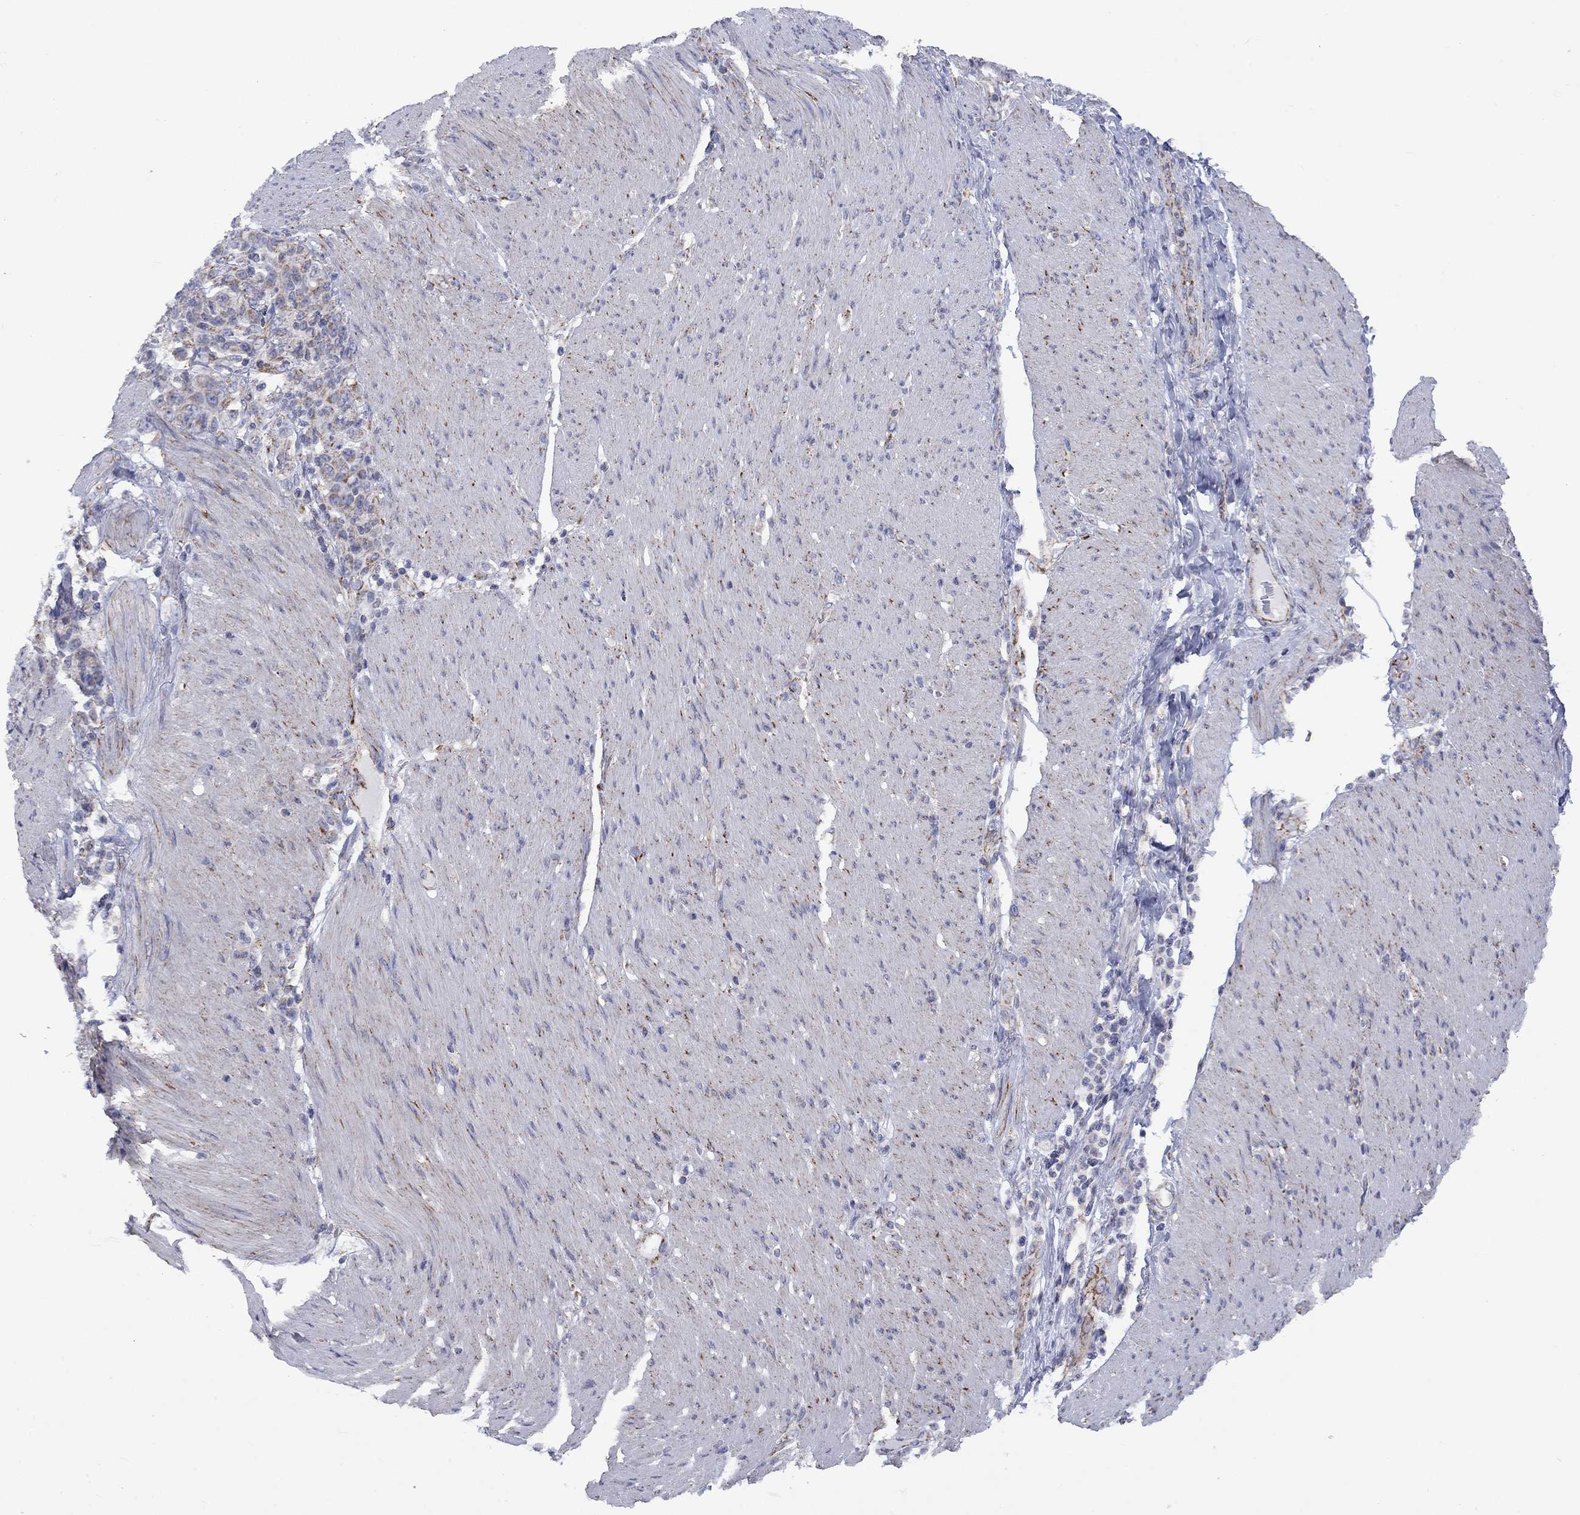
{"staining": {"intensity": "moderate", "quantity": "<25%", "location": "cytoplasmic/membranous"}, "tissue": "stomach cancer", "cell_type": "Tumor cells", "image_type": "cancer", "snomed": [{"axis": "morphology", "description": "Adenocarcinoma, NOS"}, {"axis": "topography", "description": "Stomach"}], "caption": "Moderate cytoplasmic/membranous expression for a protein is present in approximately <25% of tumor cells of stomach cancer using immunohistochemistry (IHC).", "gene": "CISD1", "patient": {"sex": "female", "age": 79}}